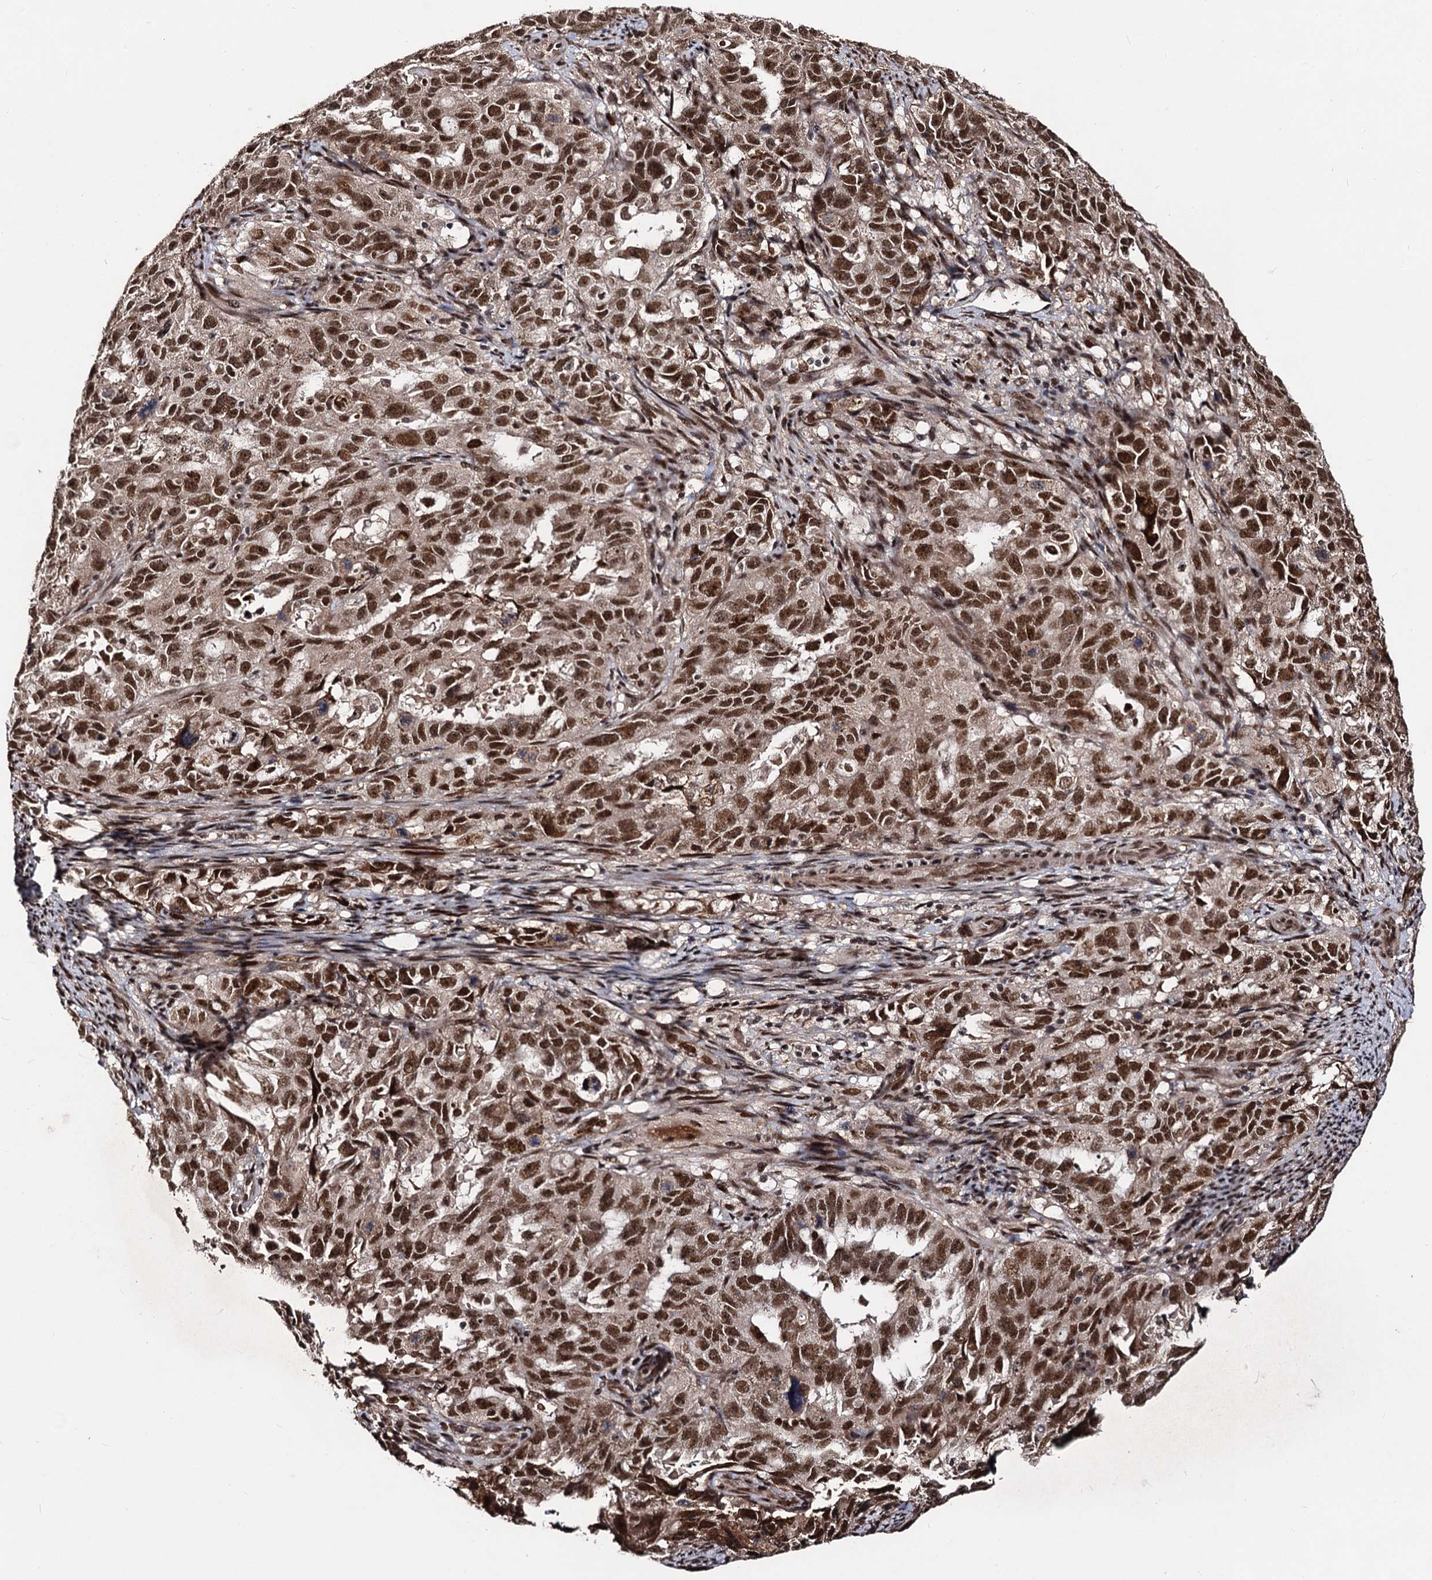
{"staining": {"intensity": "moderate", "quantity": ">75%", "location": "nuclear"}, "tissue": "endometrial cancer", "cell_type": "Tumor cells", "image_type": "cancer", "snomed": [{"axis": "morphology", "description": "Adenocarcinoma, NOS"}, {"axis": "topography", "description": "Endometrium"}], "caption": "This photomicrograph displays IHC staining of endometrial cancer (adenocarcinoma), with medium moderate nuclear positivity in approximately >75% of tumor cells.", "gene": "SFSWAP", "patient": {"sex": "female", "age": 65}}